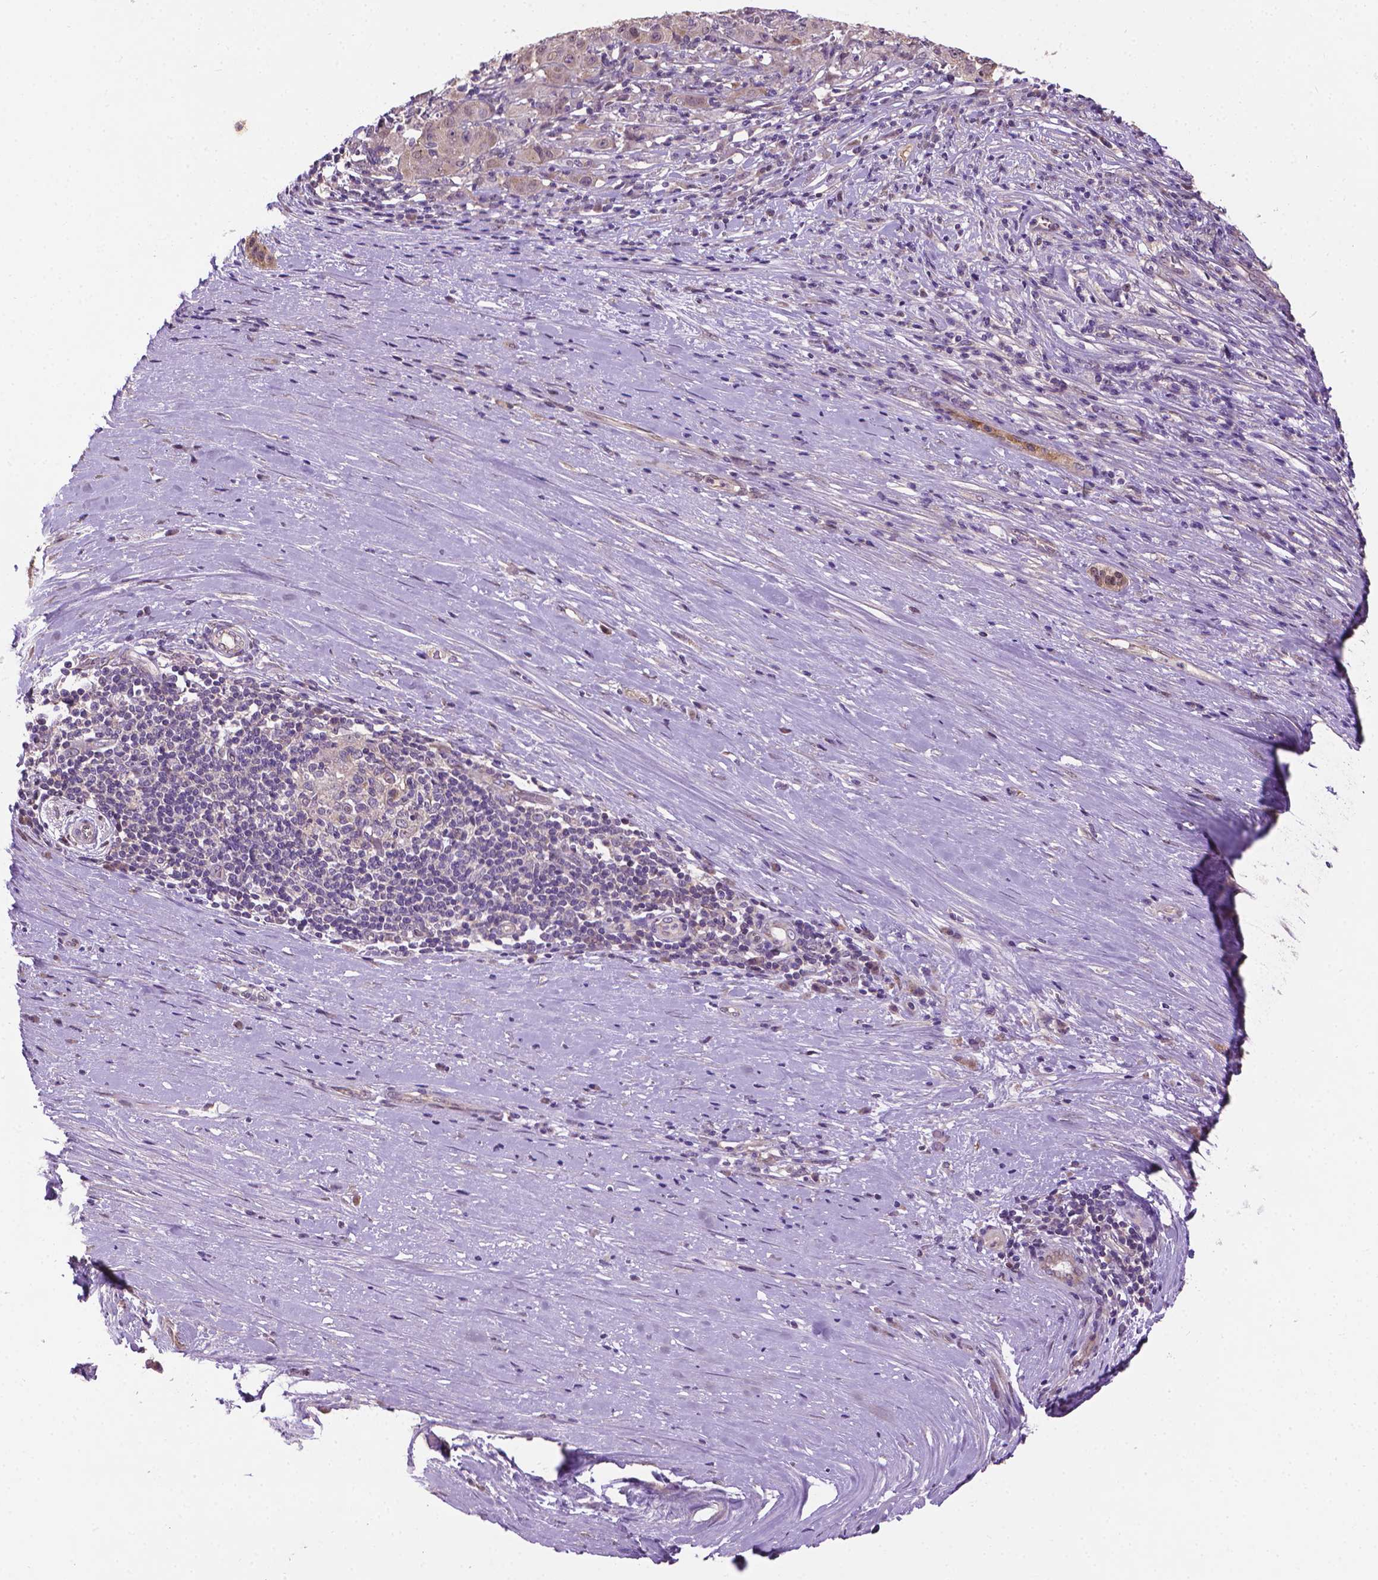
{"staining": {"intensity": "weak", "quantity": "<25%", "location": "cytoplasmic/membranous"}, "tissue": "pancreatic cancer", "cell_type": "Tumor cells", "image_type": "cancer", "snomed": [{"axis": "morphology", "description": "Adenocarcinoma, NOS"}, {"axis": "topography", "description": "Pancreas"}], "caption": "DAB immunohistochemical staining of pancreatic cancer (adenocarcinoma) displays no significant positivity in tumor cells. (DAB IHC with hematoxylin counter stain).", "gene": "IRF6", "patient": {"sex": "male", "age": 63}}